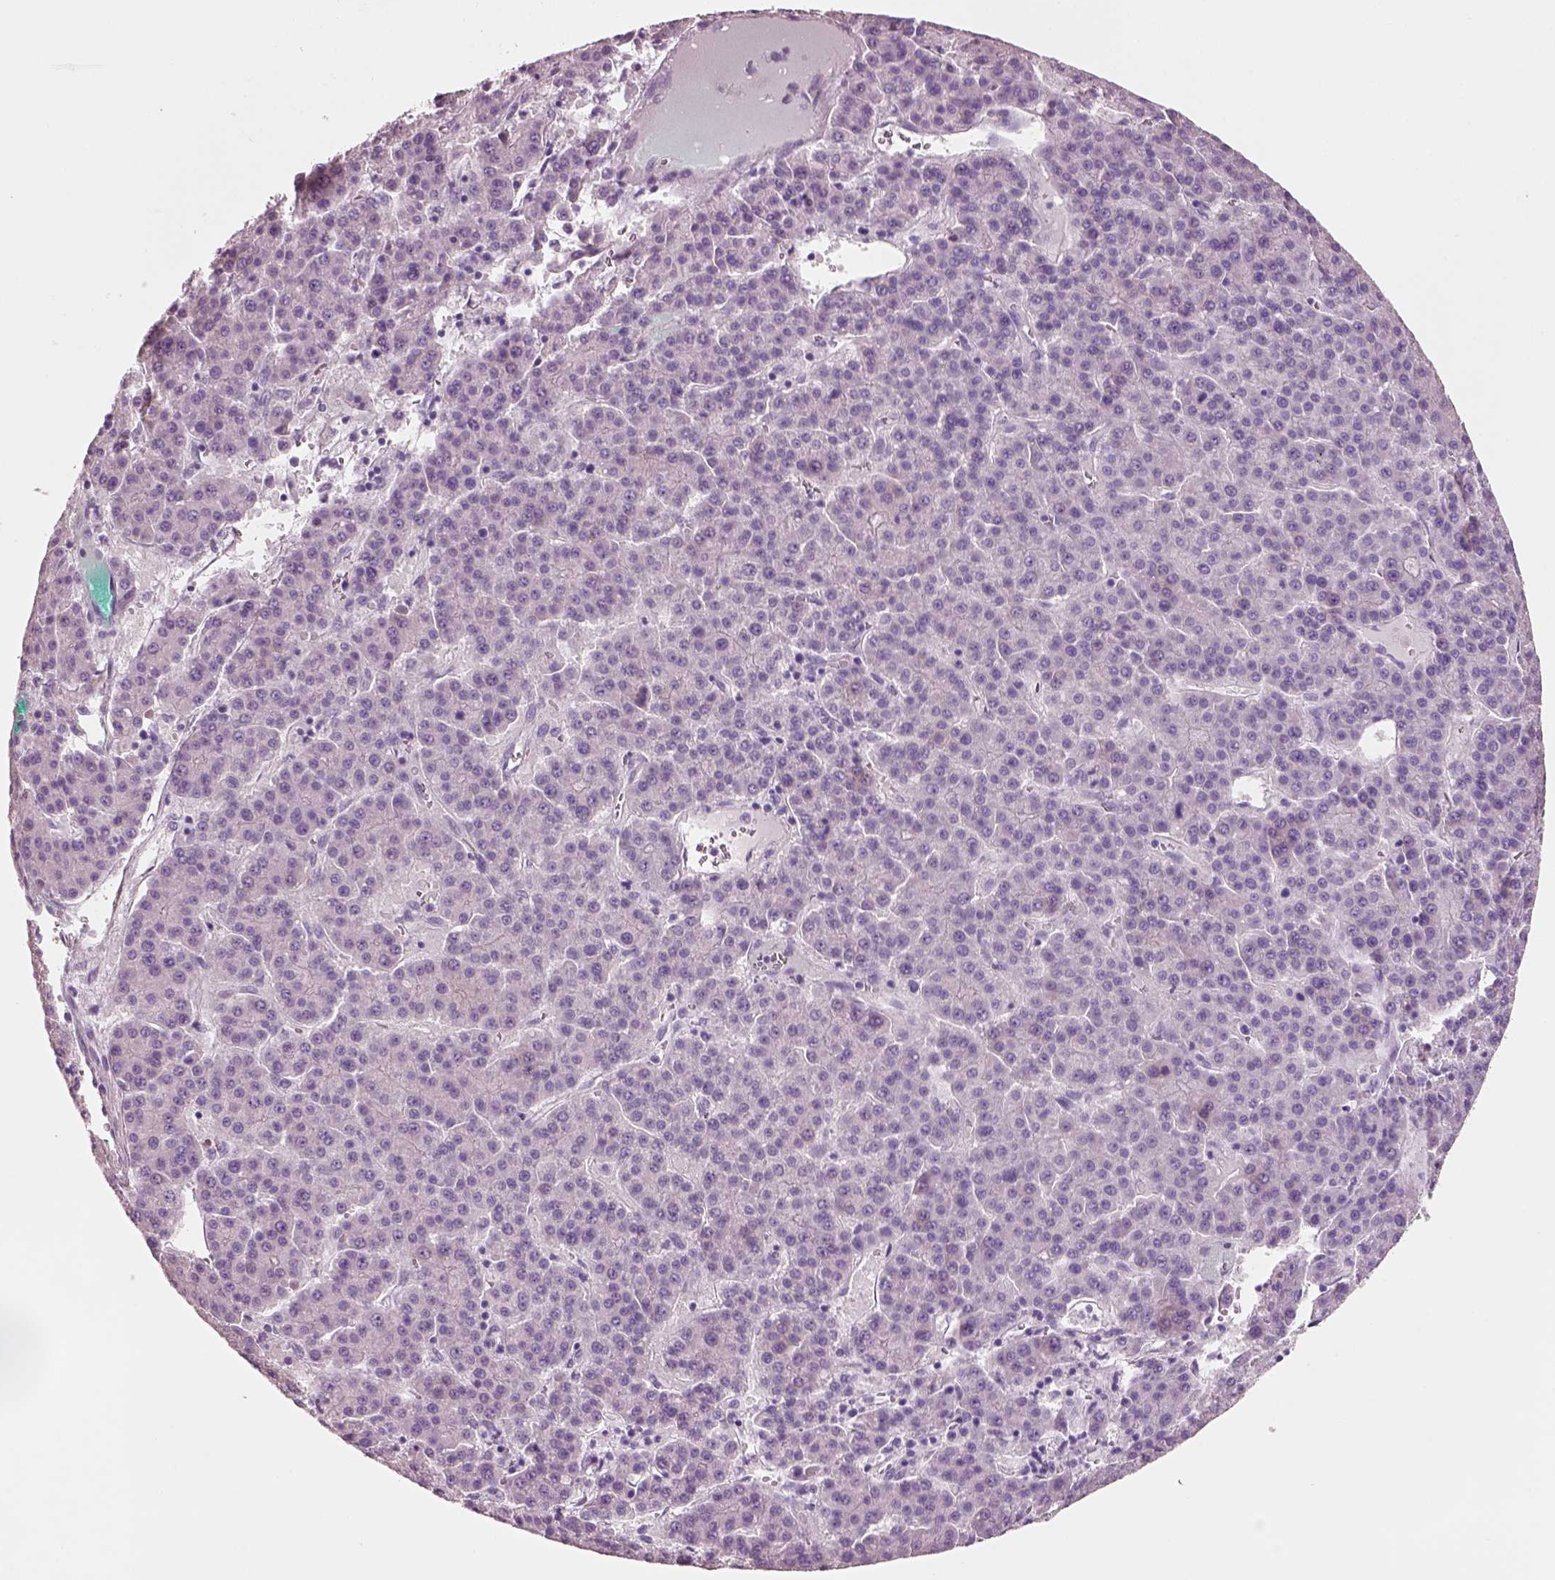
{"staining": {"intensity": "negative", "quantity": "none", "location": "none"}, "tissue": "liver cancer", "cell_type": "Tumor cells", "image_type": "cancer", "snomed": [{"axis": "morphology", "description": "Carcinoma, Hepatocellular, NOS"}, {"axis": "topography", "description": "Liver"}], "caption": "Immunohistochemistry (IHC) image of liver cancer (hepatocellular carcinoma) stained for a protein (brown), which displays no positivity in tumor cells.", "gene": "PNOC", "patient": {"sex": "female", "age": 58}}